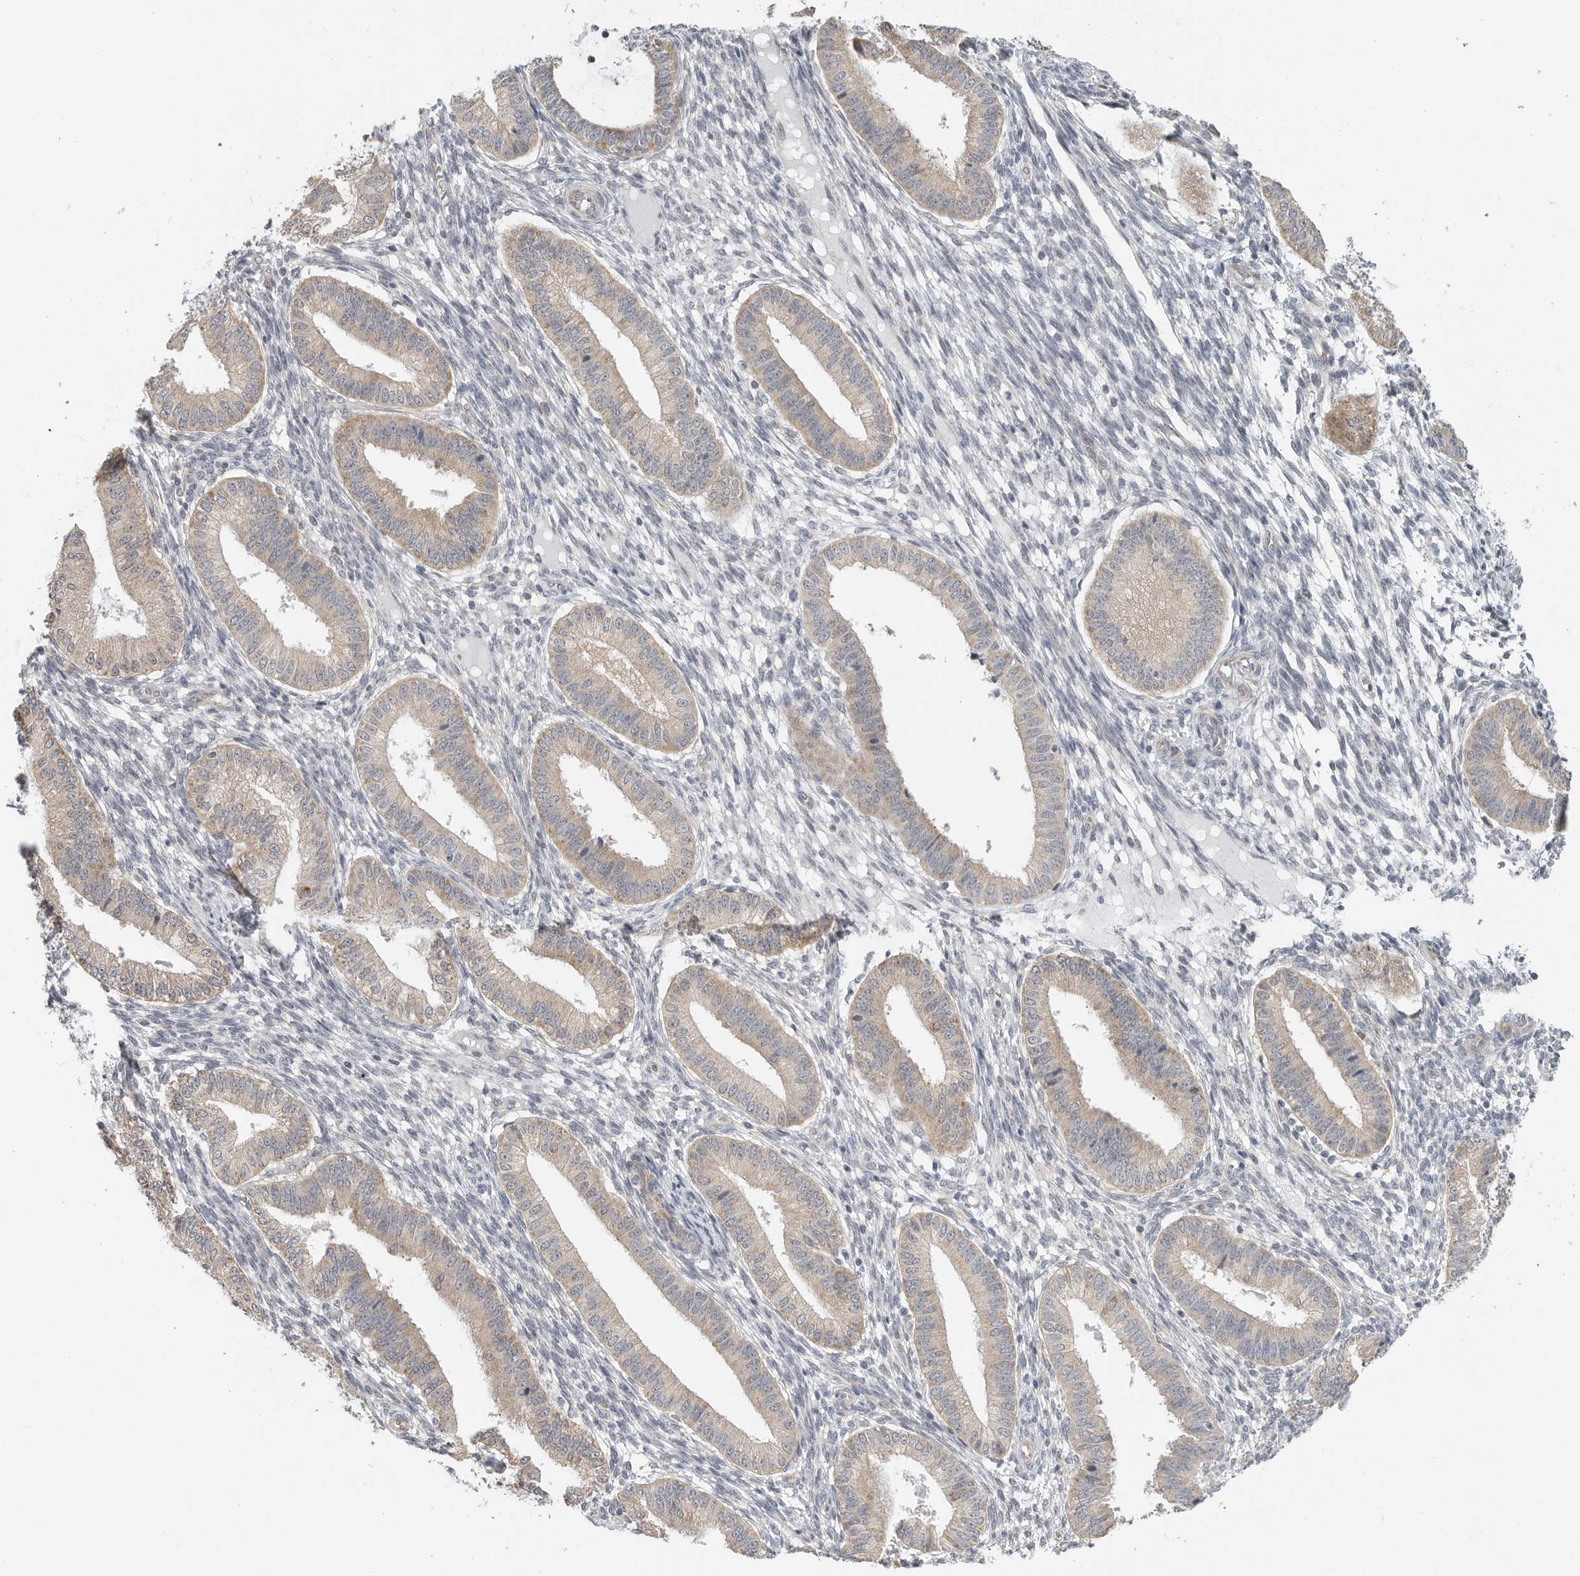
{"staining": {"intensity": "negative", "quantity": "none", "location": "none"}, "tissue": "endometrium", "cell_type": "Cells in endometrial stroma", "image_type": "normal", "snomed": [{"axis": "morphology", "description": "Normal tissue, NOS"}, {"axis": "topography", "description": "Endometrium"}], "caption": "Cells in endometrial stroma are negative for brown protein staining in unremarkable endometrium. (Immunohistochemistry, brightfield microscopy, high magnification).", "gene": "IL12RB2", "patient": {"sex": "female", "age": 39}}